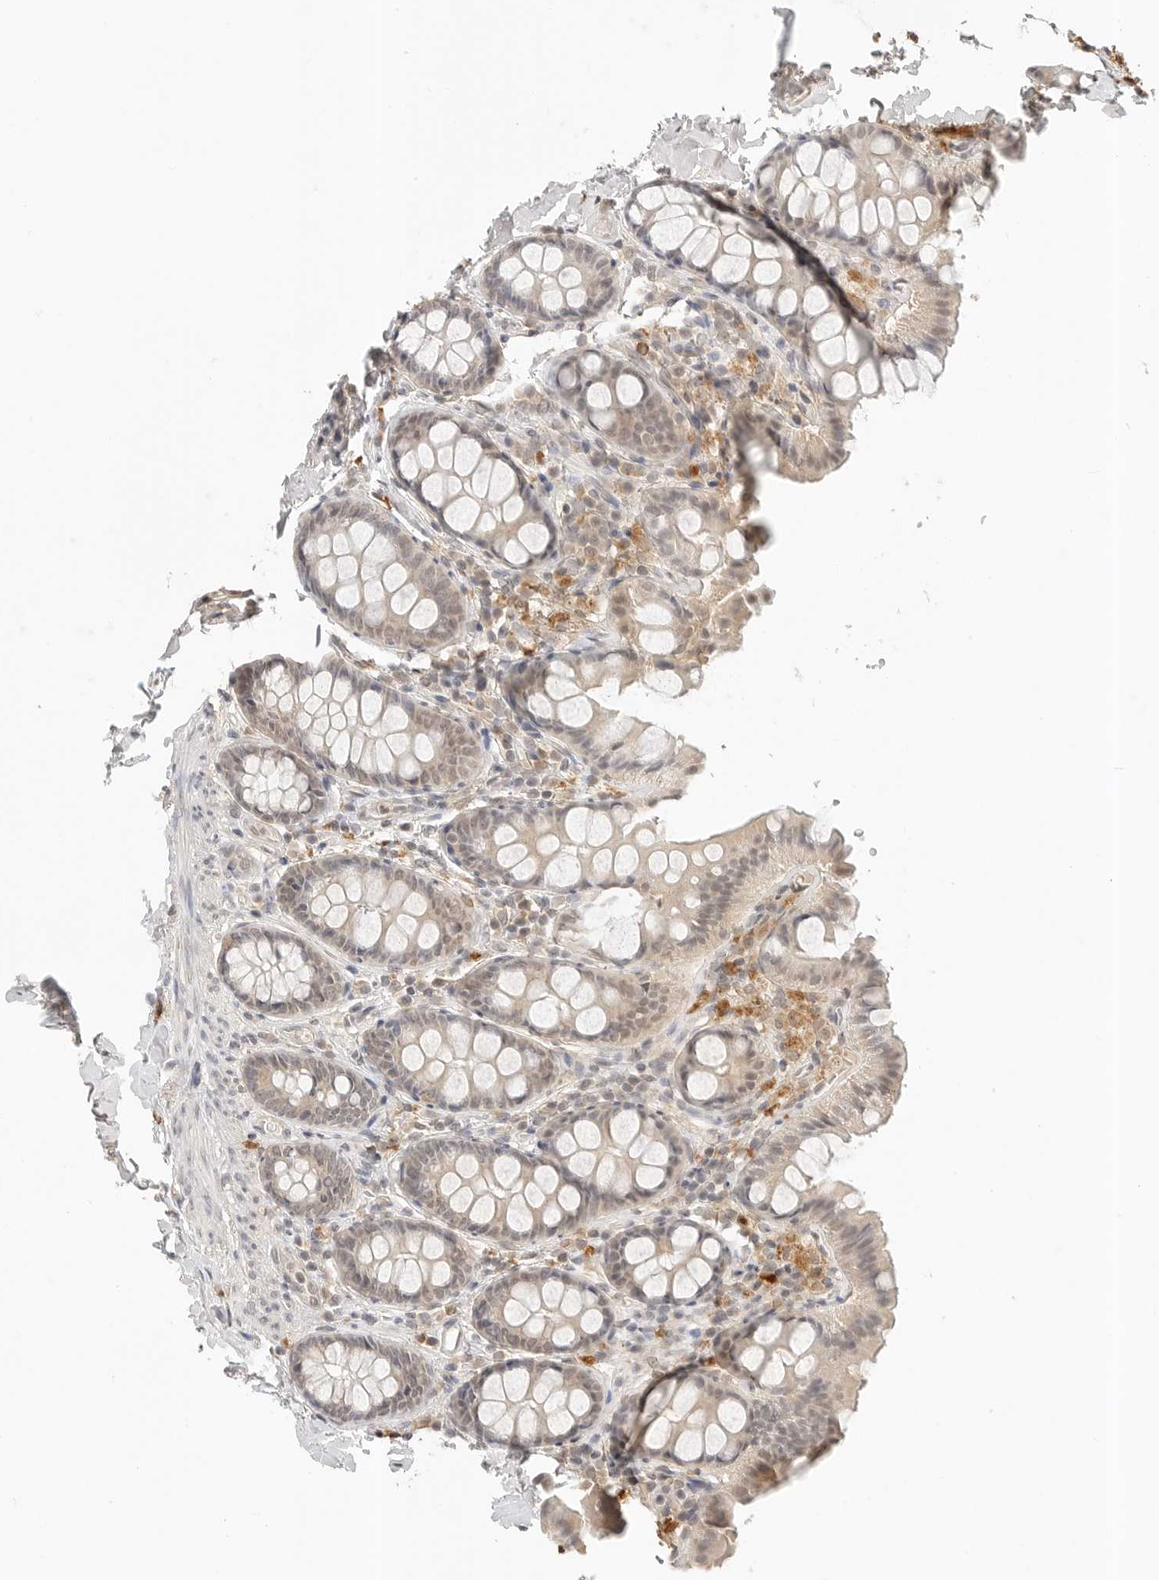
{"staining": {"intensity": "weak", "quantity": ">75%", "location": "cytoplasmic/membranous"}, "tissue": "colon", "cell_type": "Endothelial cells", "image_type": "normal", "snomed": [{"axis": "morphology", "description": "Normal tissue, NOS"}, {"axis": "topography", "description": "Colon"}, {"axis": "topography", "description": "Peripheral nerve tissue"}], "caption": "Colon stained with immunohistochemistry shows weak cytoplasmic/membranous staining in approximately >75% of endothelial cells. The protein is stained brown, and the nuclei are stained in blue (DAB (3,3'-diaminobenzidine) IHC with brightfield microscopy, high magnification).", "gene": "IL24", "patient": {"sex": "female", "age": 61}}